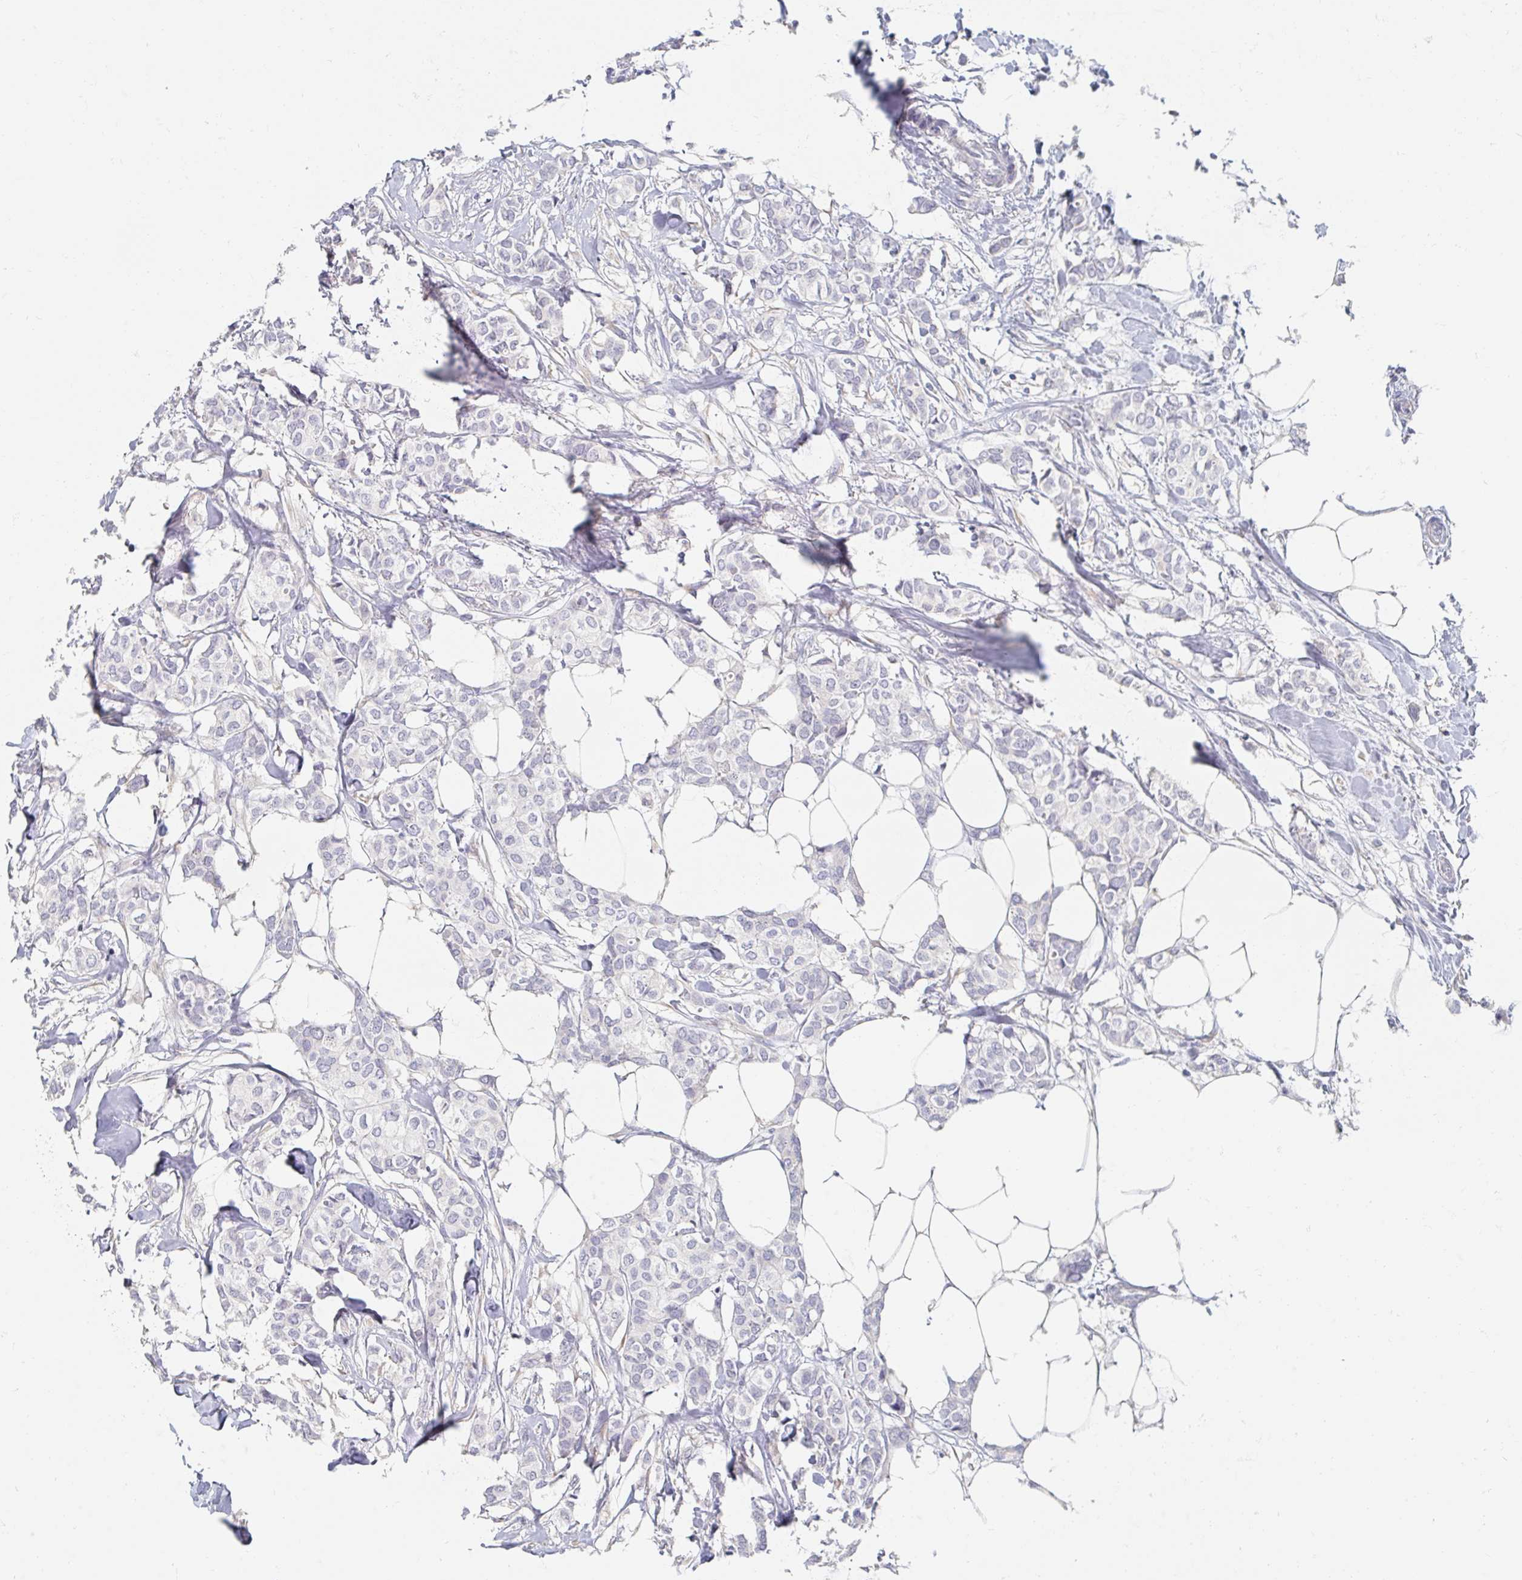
{"staining": {"intensity": "negative", "quantity": "none", "location": "none"}, "tissue": "breast cancer", "cell_type": "Tumor cells", "image_type": "cancer", "snomed": [{"axis": "morphology", "description": "Duct carcinoma"}, {"axis": "topography", "description": "Breast"}], "caption": "There is no significant positivity in tumor cells of breast cancer.", "gene": "MYLK2", "patient": {"sex": "female", "age": 62}}